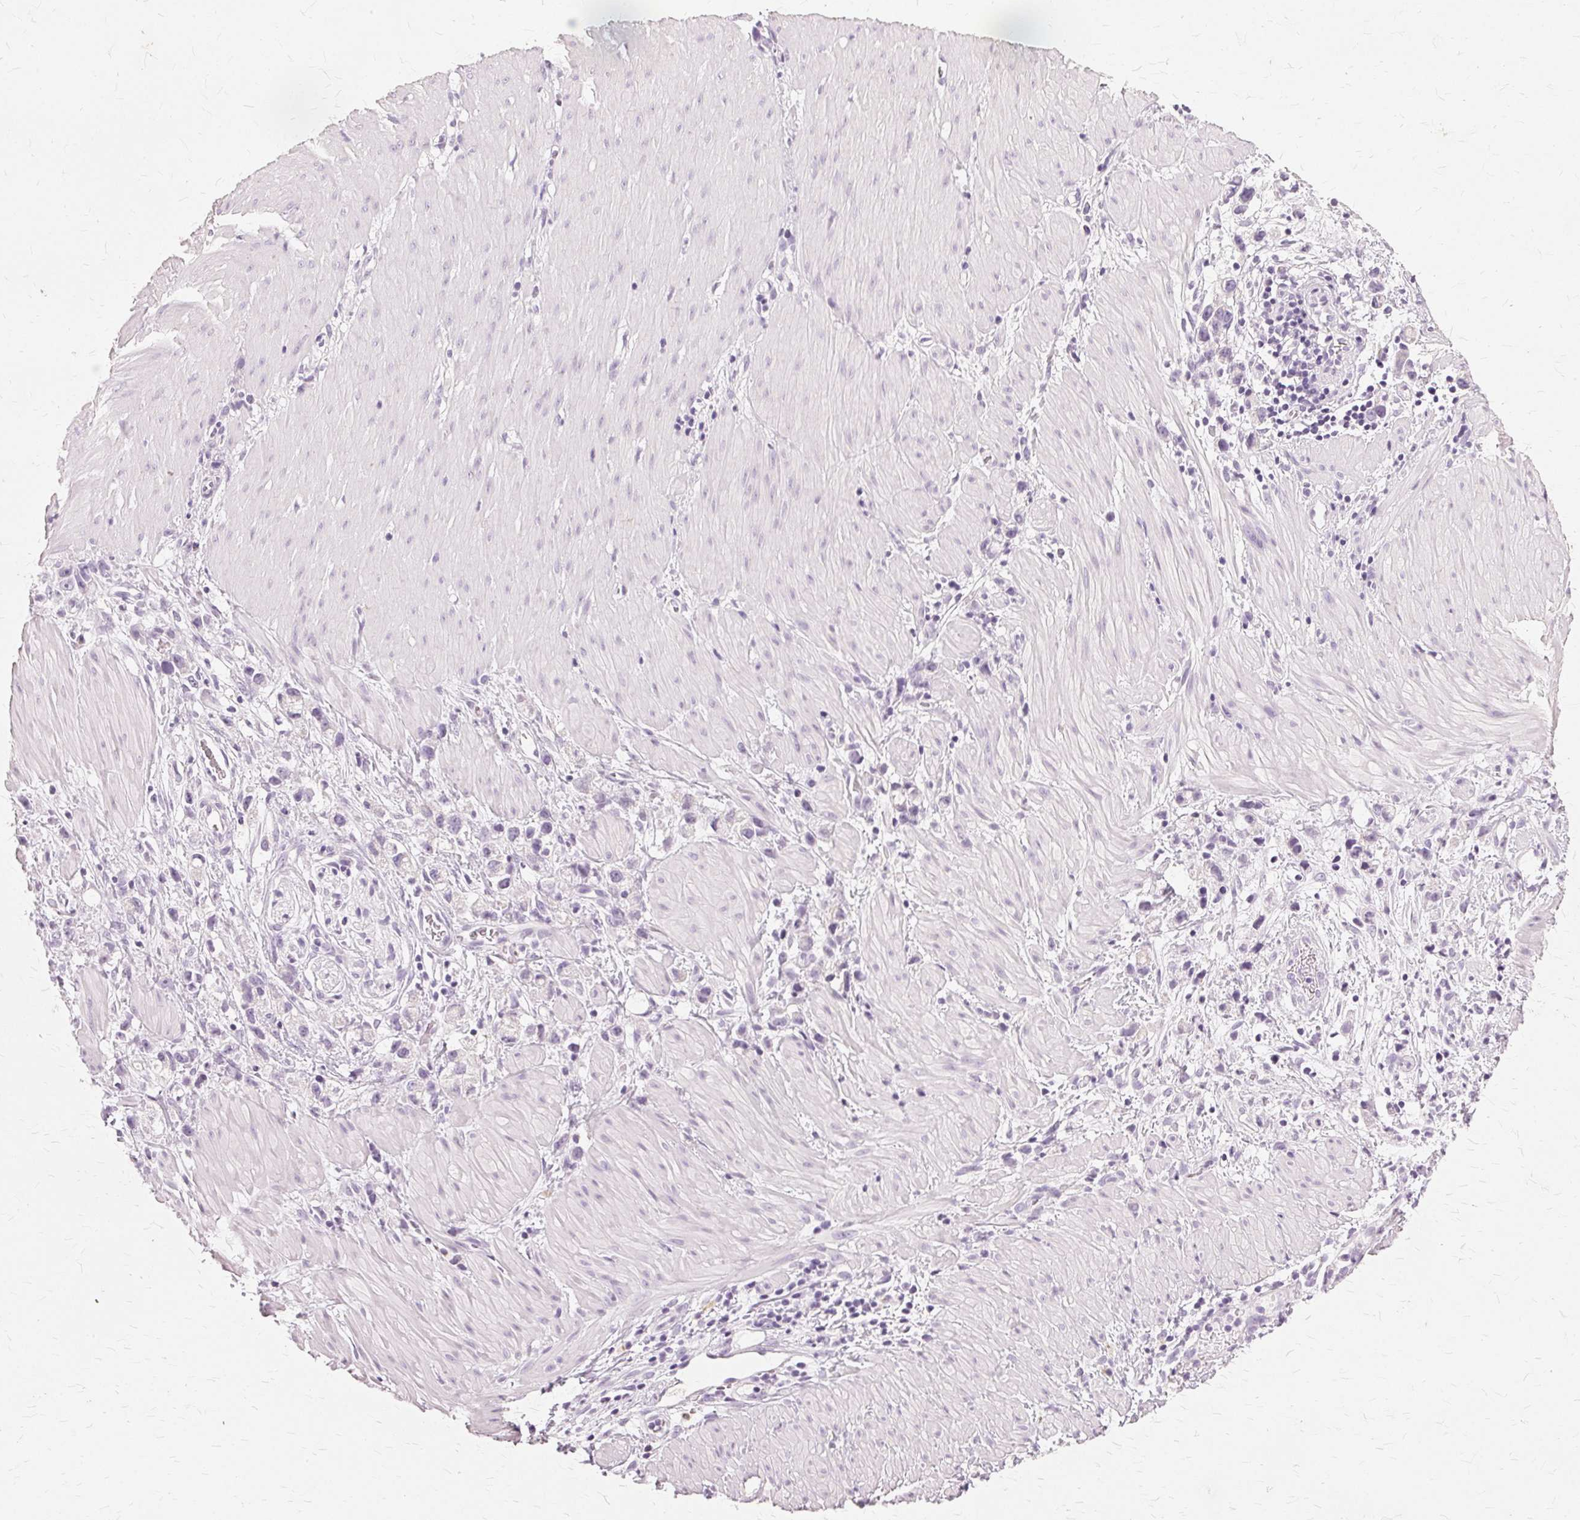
{"staining": {"intensity": "negative", "quantity": "none", "location": "none"}, "tissue": "stomach cancer", "cell_type": "Tumor cells", "image_type": "cancer", "snomed": [{"axis": "morphology", "description": "Adenocarcinoma, NOS"}, {"axis": "topography", "description": "Stomach"}], "caption": "An IHC image of adenocarcinoma (stomach) is shown. There is no staining in tumor cells of adenocarcinoma (stomach).", "gene": "SLC45A3", "patient": {"sex": "female", "age": 59}}